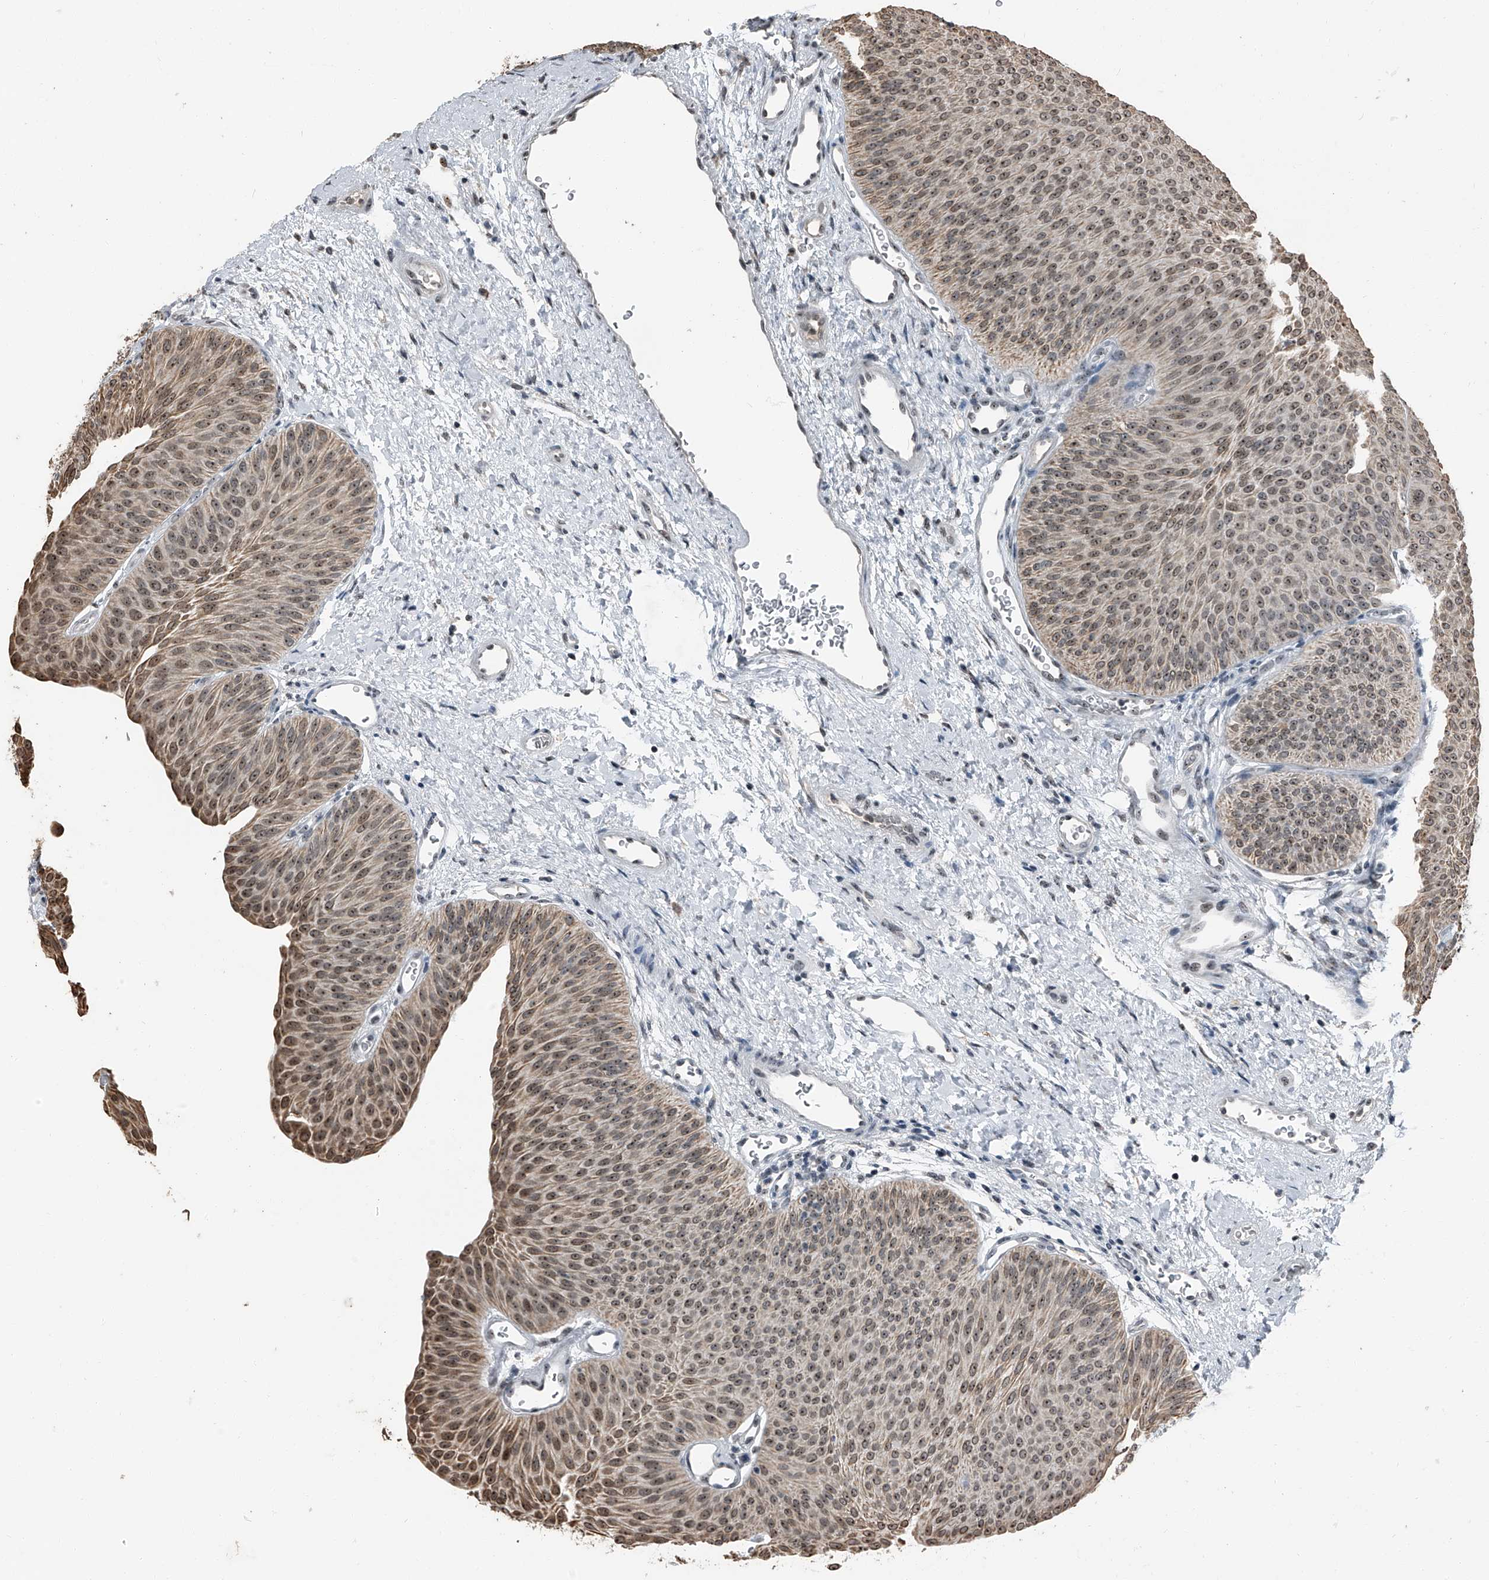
{"staining": {"intensity": "moderate", "quantity": ">75%", "location": "cytoplasmic/membranous,nuclear"}, "tissue": "urothelial cancer", "cell_type": "Tumor cells", "image_type": "cancer", "snomed": [{"axis": "morphology", "description": "Urothelial carcinoma, Low grade"}, {"axis": "topography", "description": "Urinary bladder"}], "caption": "Human urothelial cancer stained with a protein marker exhibits moderate staining in tumor cells.", "gene": "TCOF1", "patient": {"sex": "female", "age": 60}}